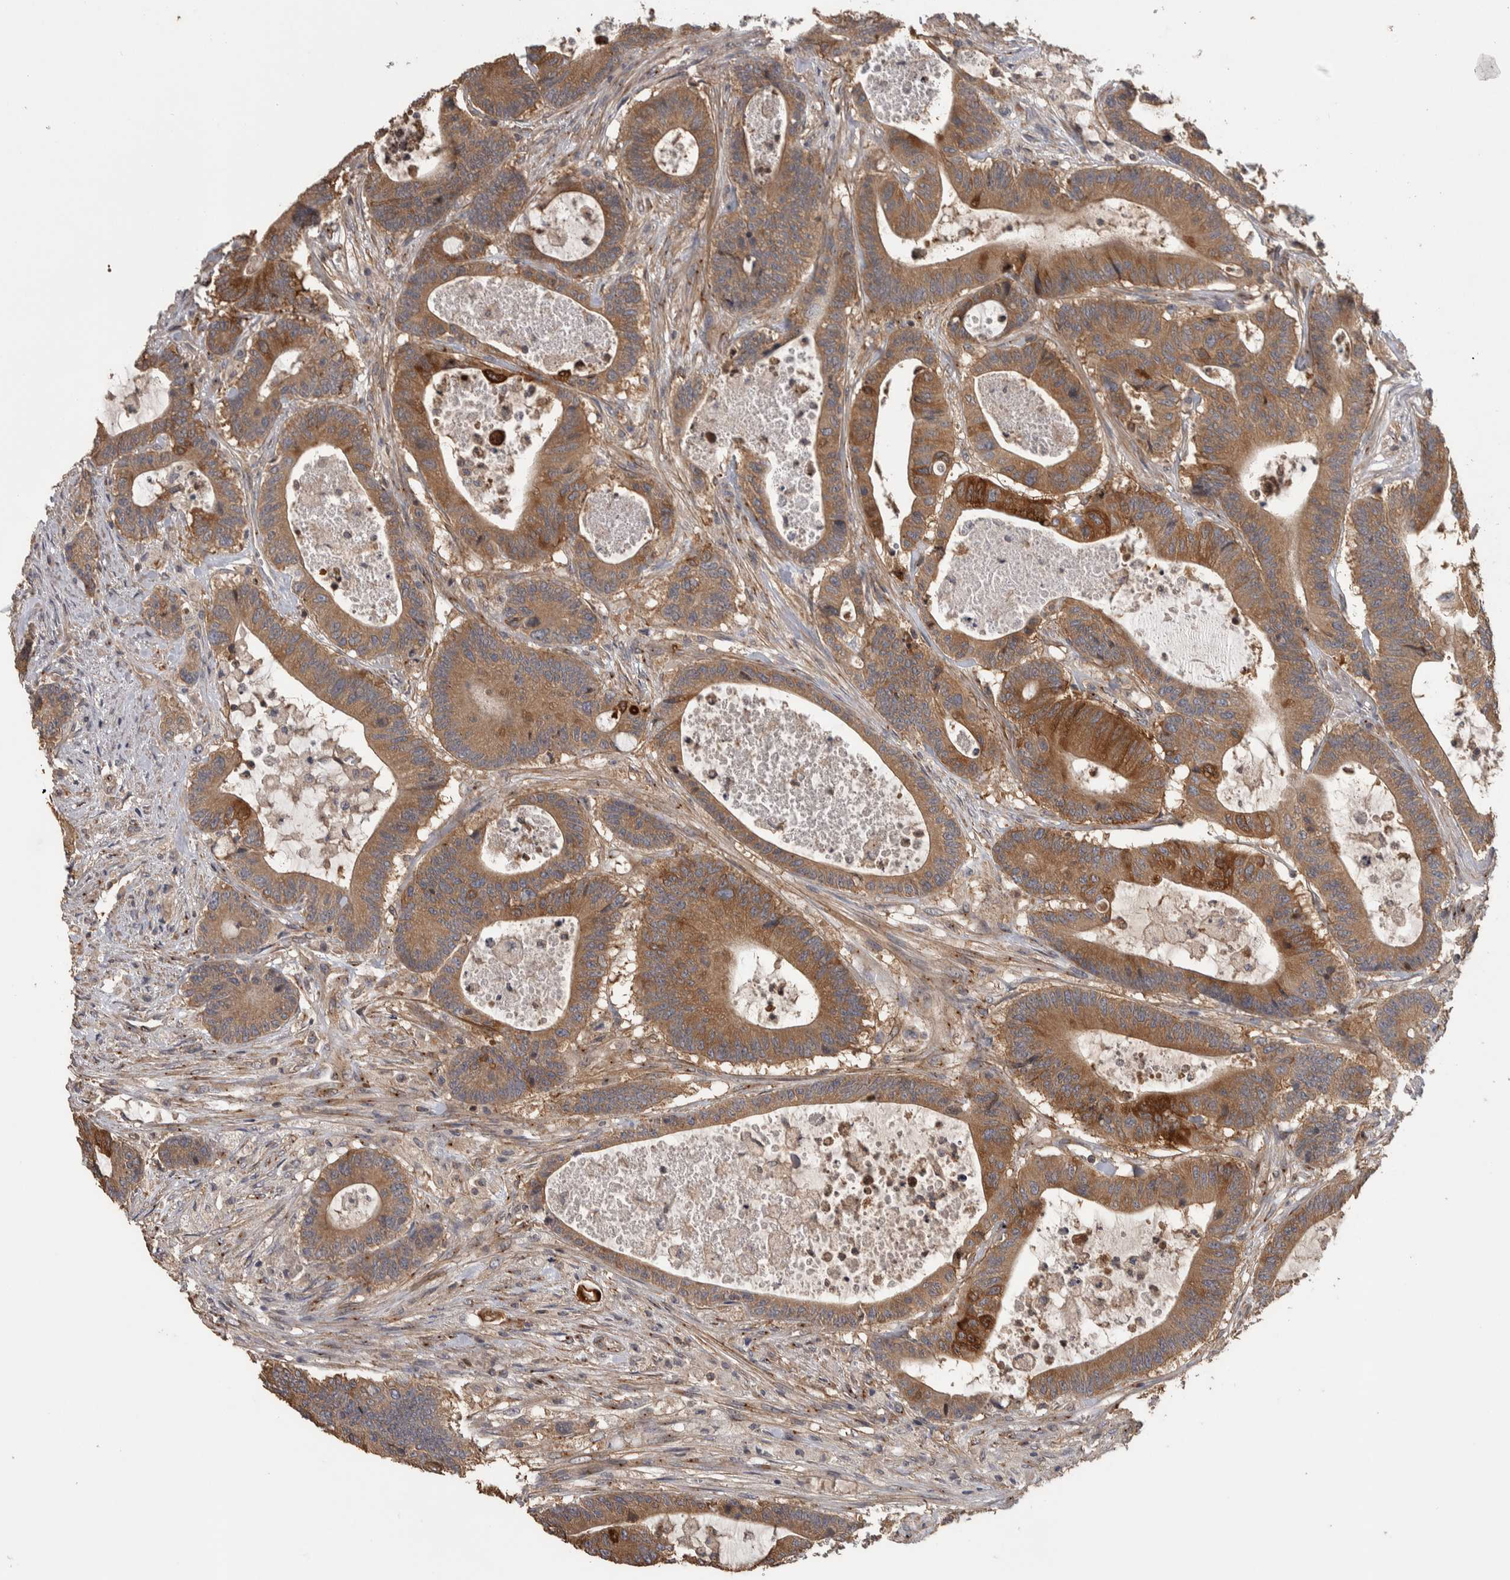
{"staining": {"intensity": "moderate", "quantity": ">75%", "location": "cytoplasmic/membranous"}, "tissue": "colorectal cancer", "cell_type": "Tumor cells", "image_type": "cancer", "snomed": [{"axis": "morphology", "description": "Adenocarcinoma, NOS"}, {"axis": "topography", "description": "Colon"}], "caption": "Immunohistochemistry (IHC) of adenocarcinoma (colorectal) displays medium levels of moderate cytoplasmic/membranous staining in about >75% of tumor cells.", "gene": "IFRD1", "patient": {"sex": "female", "age": 84}}